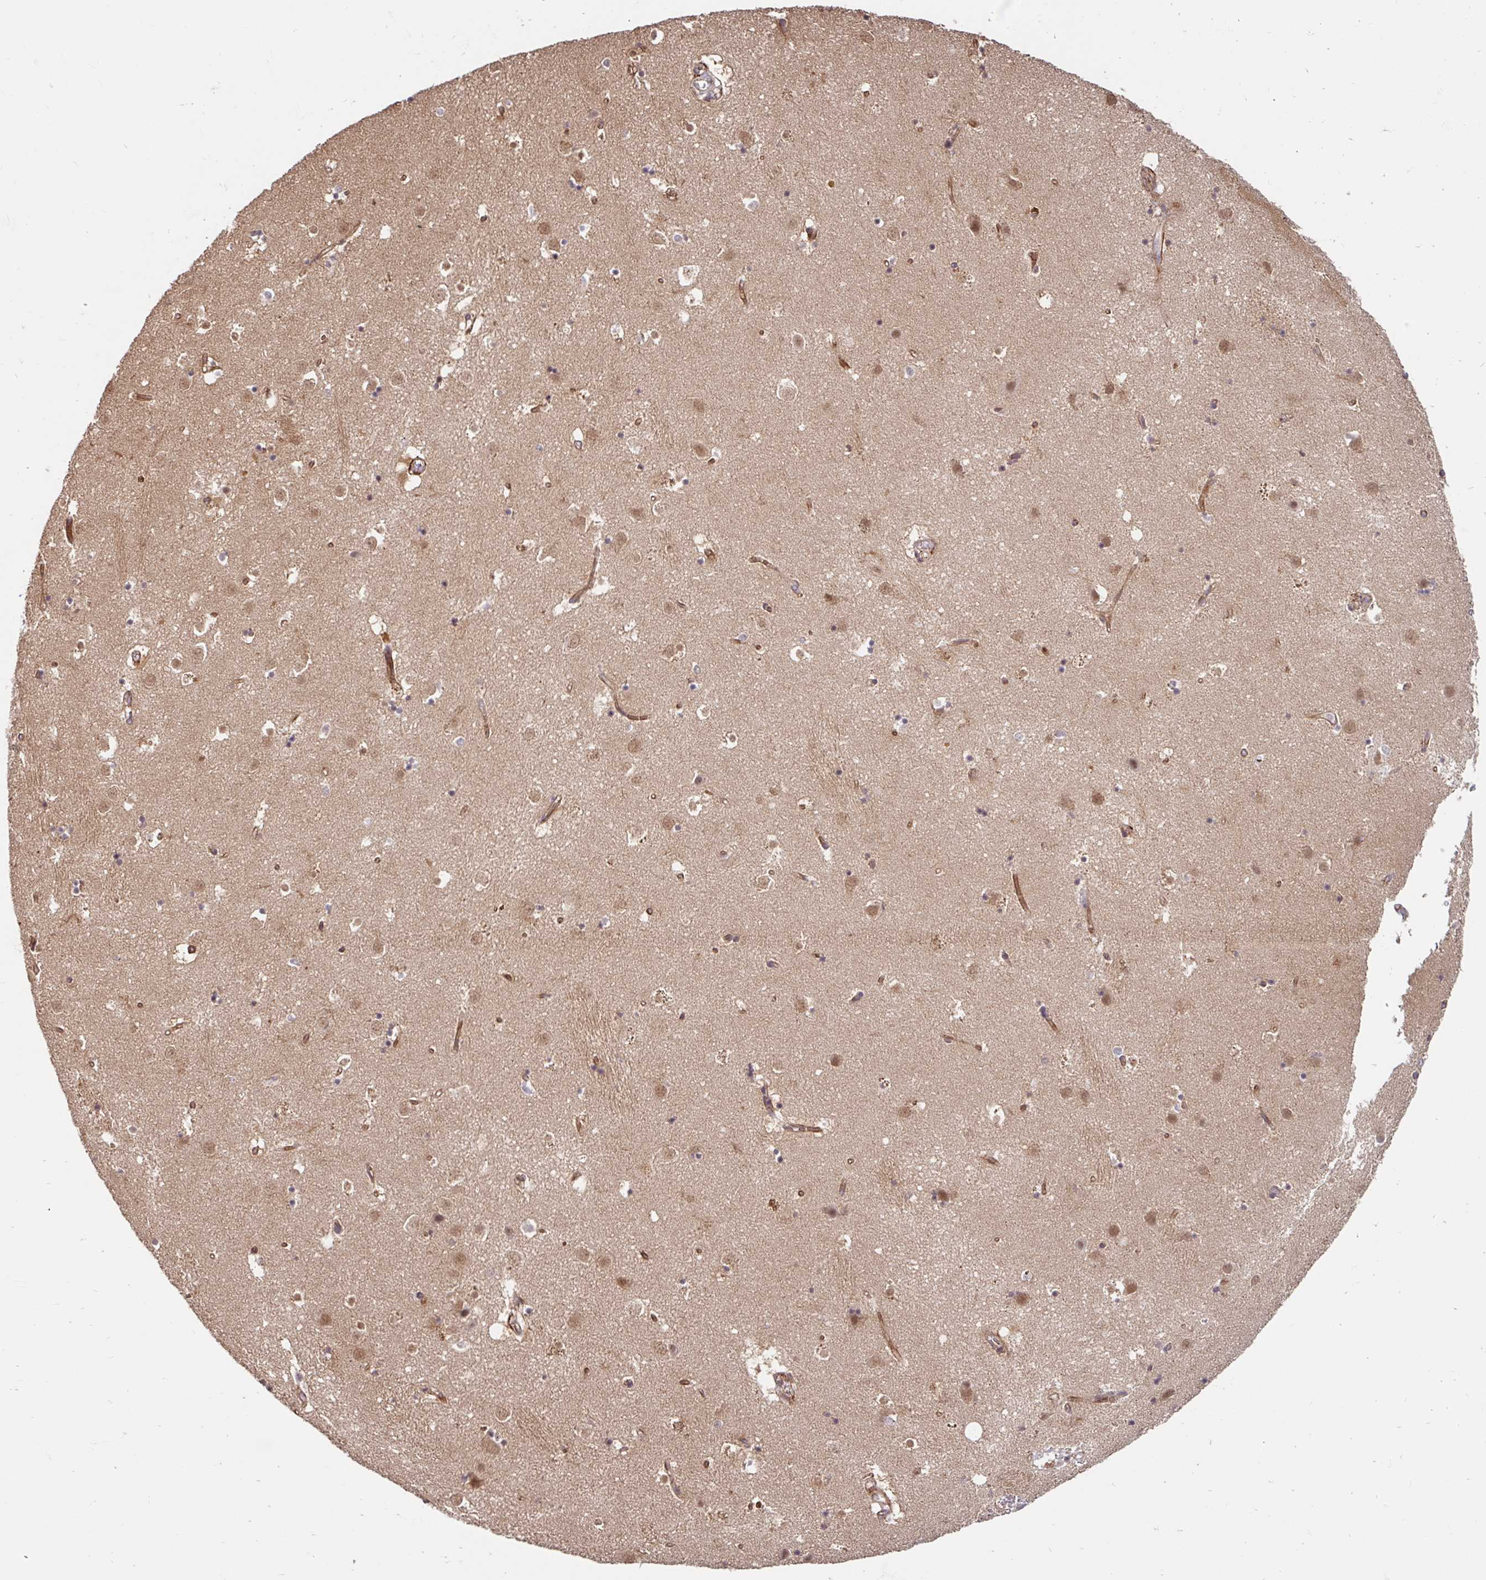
{"staining": {"intensity": "weak", "quantity": "25%-75%", "location": "nuclear"}, "tissue": "caudate", "cell_type": "Glial cells", "image_type": "normal", "snomed": [{"axis": "morphology", "description": "Normal tissue, NOS"}, {"axis": "topography", "description": "Lateral ventricle wall"}], "caption": "DAB immunohistochemical staining of unremarkable caudate displays weak nuclear protein expression in about 25%-75% of glial cells. (brown staining indicates protein expression, while blue staining denotes nuclei).", "gene": "STYXL1", "patient": {"sex": "male", "age": 58}}